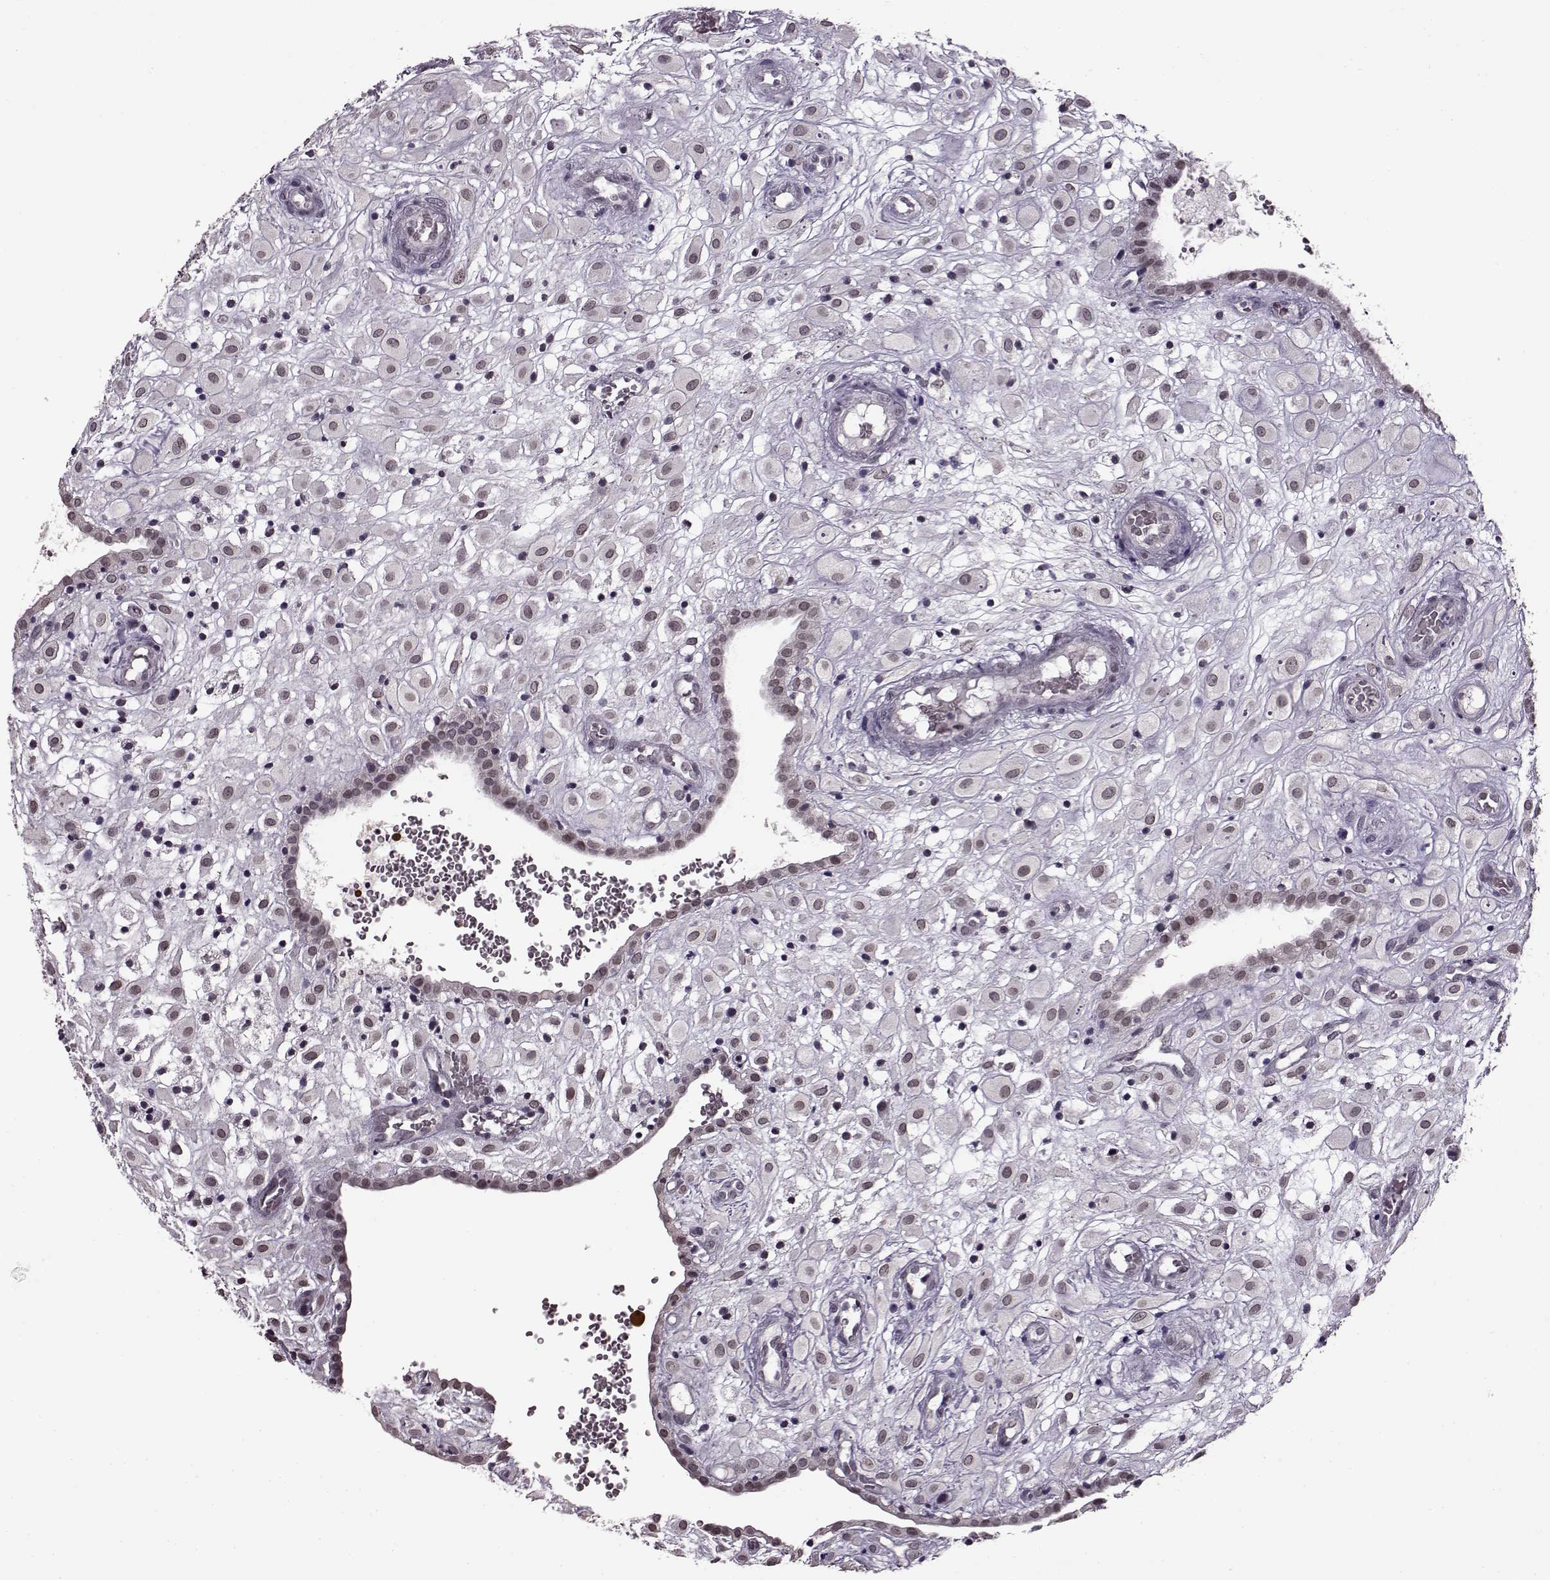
{"staining": {"intensity": "negative", "quantity": "none", "location": "none"}, "tissue": "placenta", "cell_type": "Decidual cells", "image_type": "normal", "snomed": [{"axis": "morphology", "description": "Normal tissue, NOS"}, {"axis": "topography", "description": "Placenta"}], "caption": "Human placenta stained for a protein using IHC displays no staining in decidual cells.", "gene": "STX1A", "patient": {"sex": "female", "age": 24}}